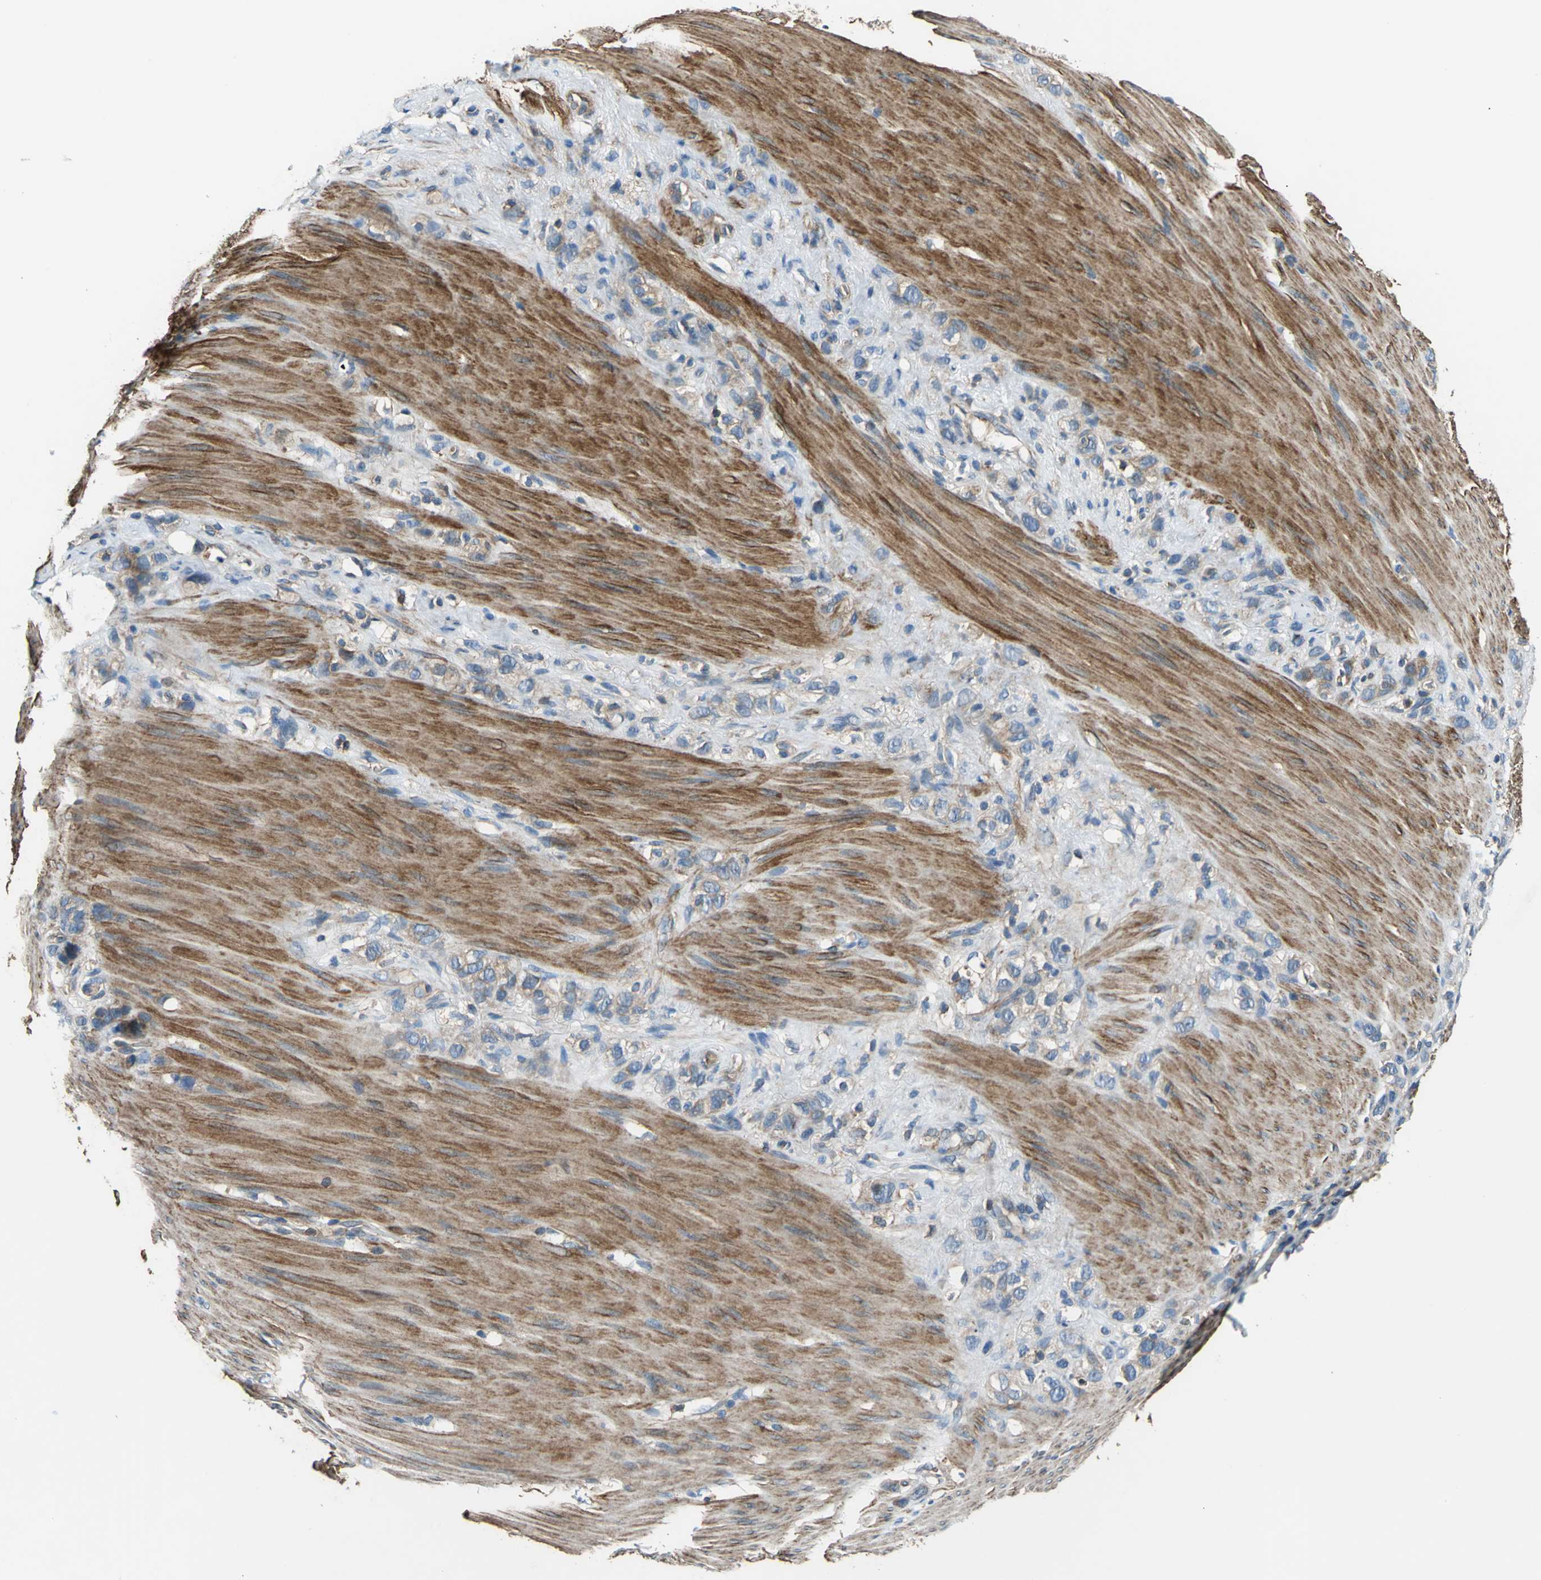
{"staining": {"intensity": "moderate", "quantity": ">75%", "location": "cytoplasmic/membranous"}, "tissue": "stomach cancer", "cell_type": "Tumor cells", "image_type": "cancer", "snomed": [{"axis": "morphology", "description": "Normal tissue, NOS"}, {"axis": "morphology", "description": "Adenocarcinoma, NOS"}, {"axis": "morphology", "description": "Adenocarcinoma, High grade"}, {"axis": "topography", "description": "Stomach, upper"}, {"axis": "topography", "description": "Stomach"}], "caption": "This micrograph shows immunohistochemistry staining of stomach cancer, with medium moderate cytoplasmic/membranous positivity in about >75% of tumor cells.", "gene": "PARVA", "patient": {"sex": "female", "age": 65}}